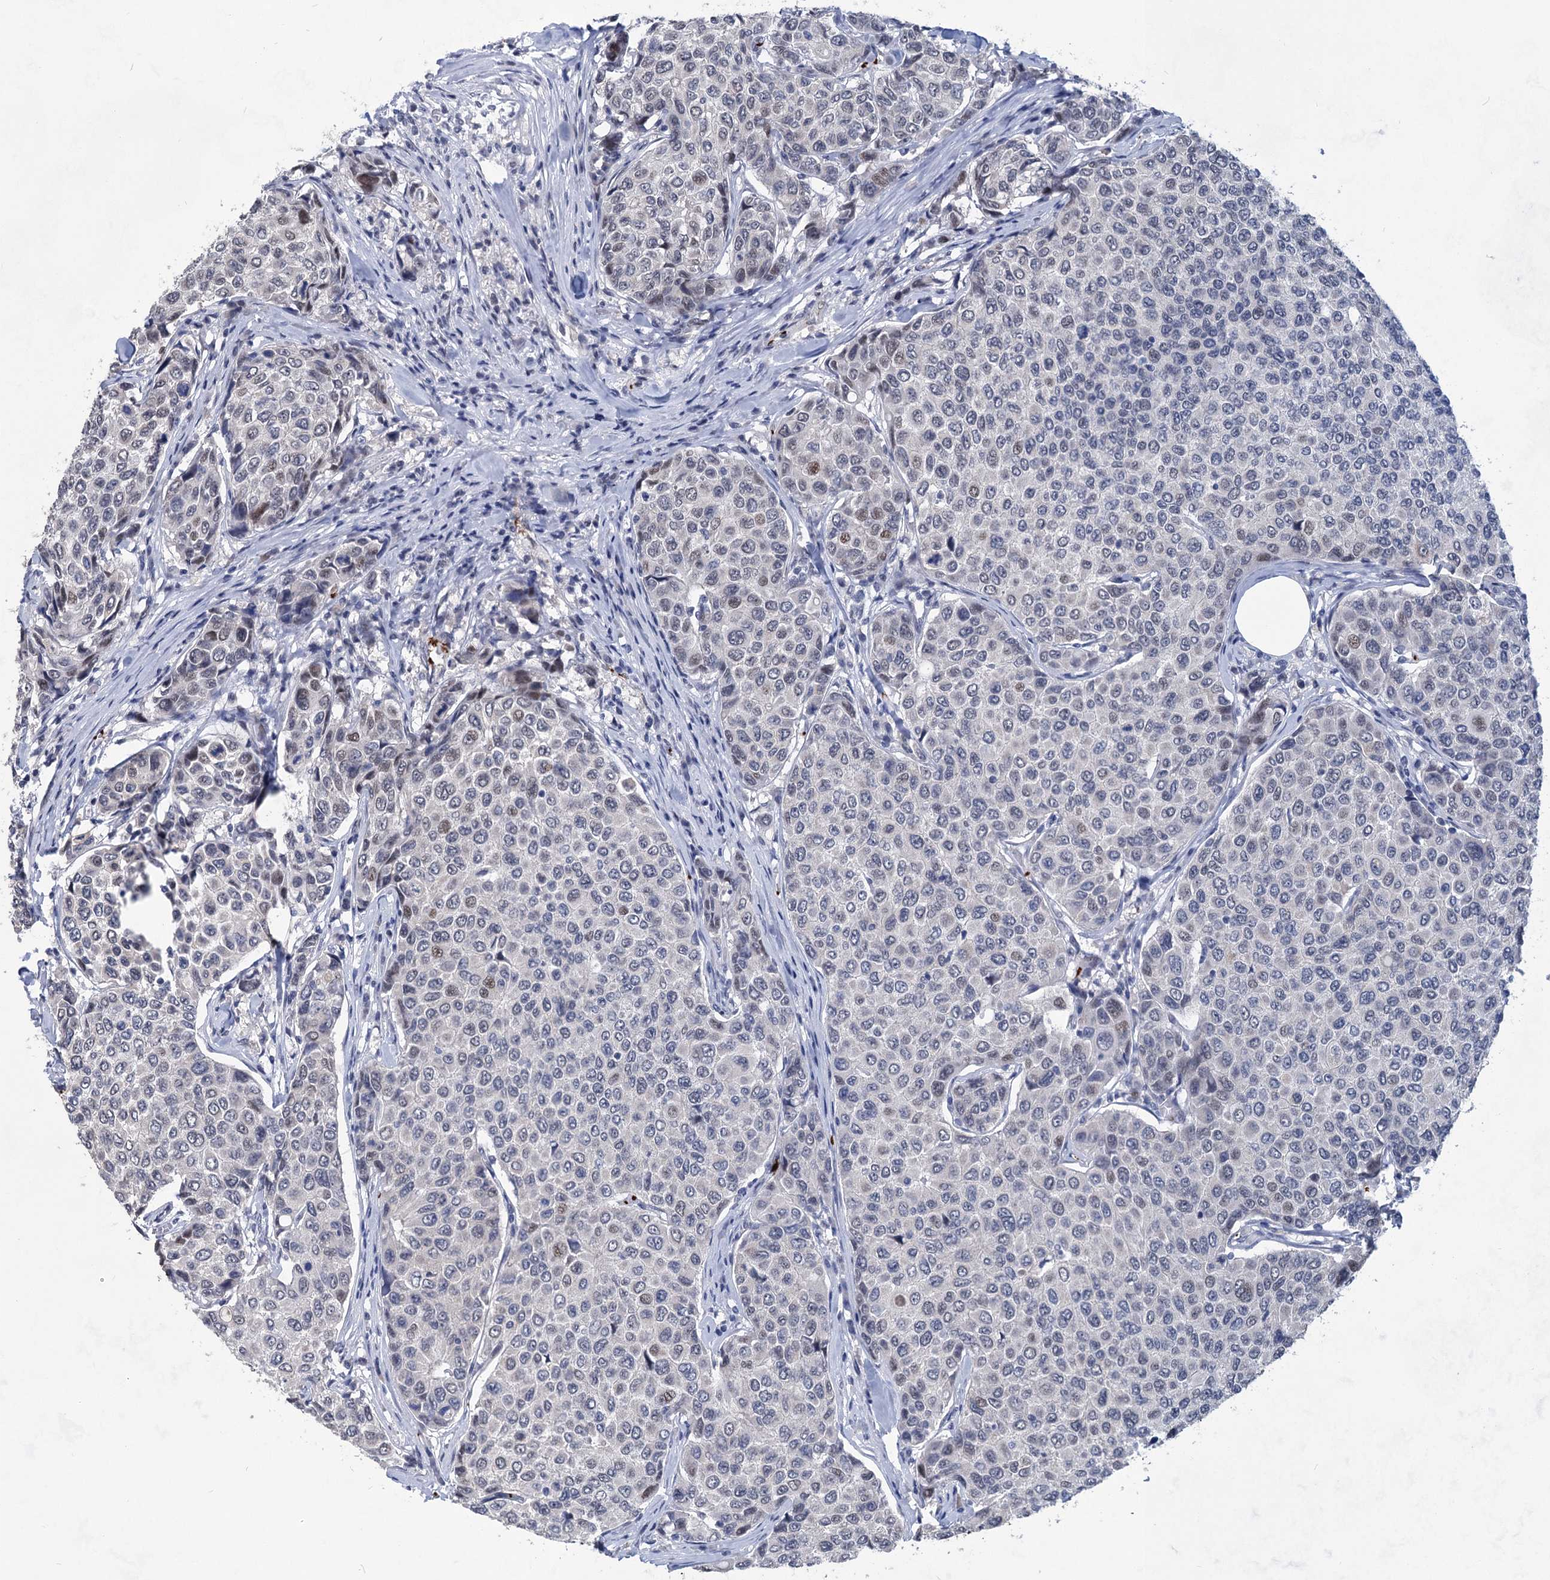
{"staining": {"intensity": "negative", "quantity": "none", "location": "none"}, "tissue": "breast cancer", "cell_type": "Tumor cells", "image_type": "cancer", "snomed": [{"axis": "morphology", "description": "Duct carcinoma"}, {"axis": "topography", "description": "Breast"}], "caption": "Tumor cells are negative for brown protein staining in breast invasive ductal carcinoma. (Brightfield microscopy of DAB immunohistochemistry (IHC) at high magnification).", "gene": "MON2", "patient": {"sex": "female", "age": 55}}